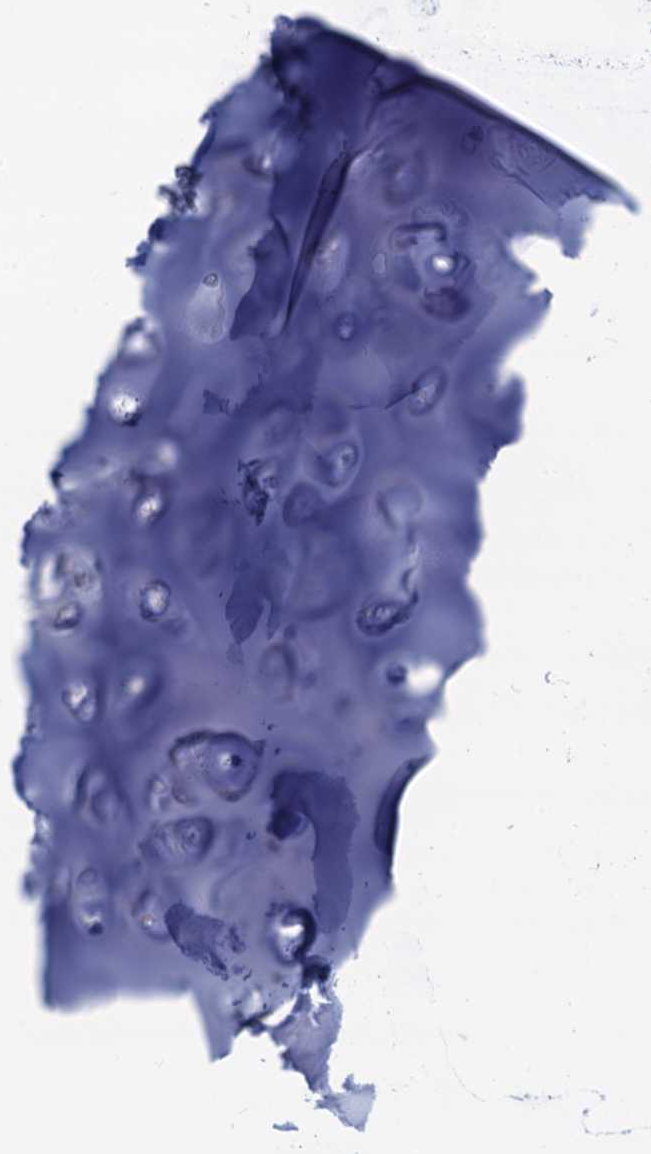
{"staining": {"intensity": "negative", "quantity": "none", "location": "none"}, "tissue": "adipose tissue", "cell_type": "Adipocytes", "image_type": "normal", "snomed": [{"axis": "morphology", "description": "Normal tissue, NOS"}, {"axis": "topography", "description": "Bronchus"}], "caption": "Adipose tissue was stained to show a protein in brown. There is no significant positivity in adipocytes. The staining is performed using DAB (3,3'-diaminobenzidine) brown chromogen with nuclei counter-stained in using hematoxylin.", "gene": "CABYR", "patient": {"sex": "male", "age": 66}}